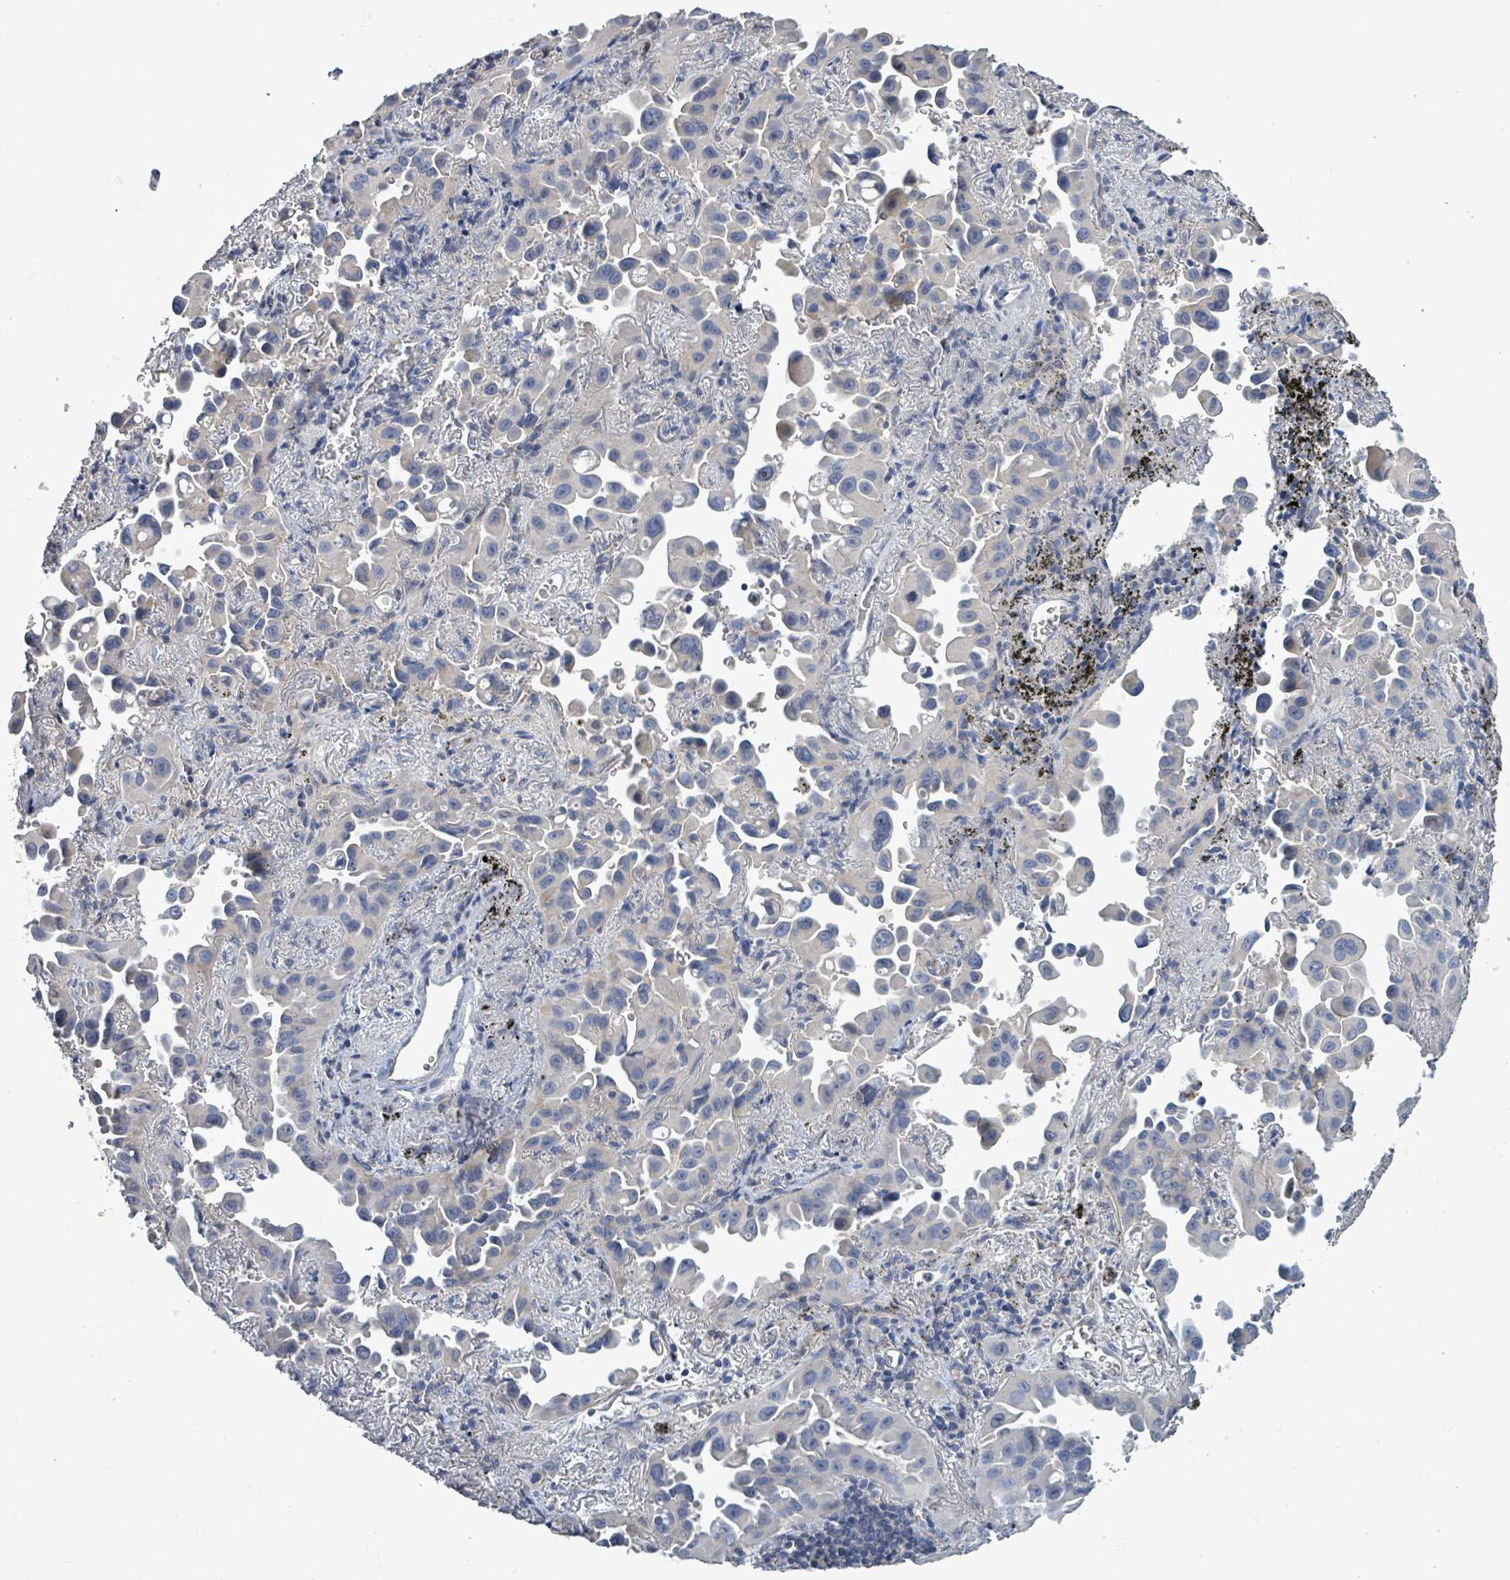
{"staining": {"intensity": "negative", "quantity": "none", "location": "none"}, "tissue": "lung cancer", "cell_type": "Tumor cells", "image_type": "cancer", "snomed": [{"axis": "morphology", "description": "Adenocarcinoma, NOS"}, {"axis": "topography", "description": "Lung"}], "caption": "There is no significant staining in tumor cells of lung adenocarcinoma. The staining is performed using DAB brown chromogen with nuclei counter-stained in using hematoxylin.", "gene": "KRAS", "patient": {"sex": "male", "age": 68}}